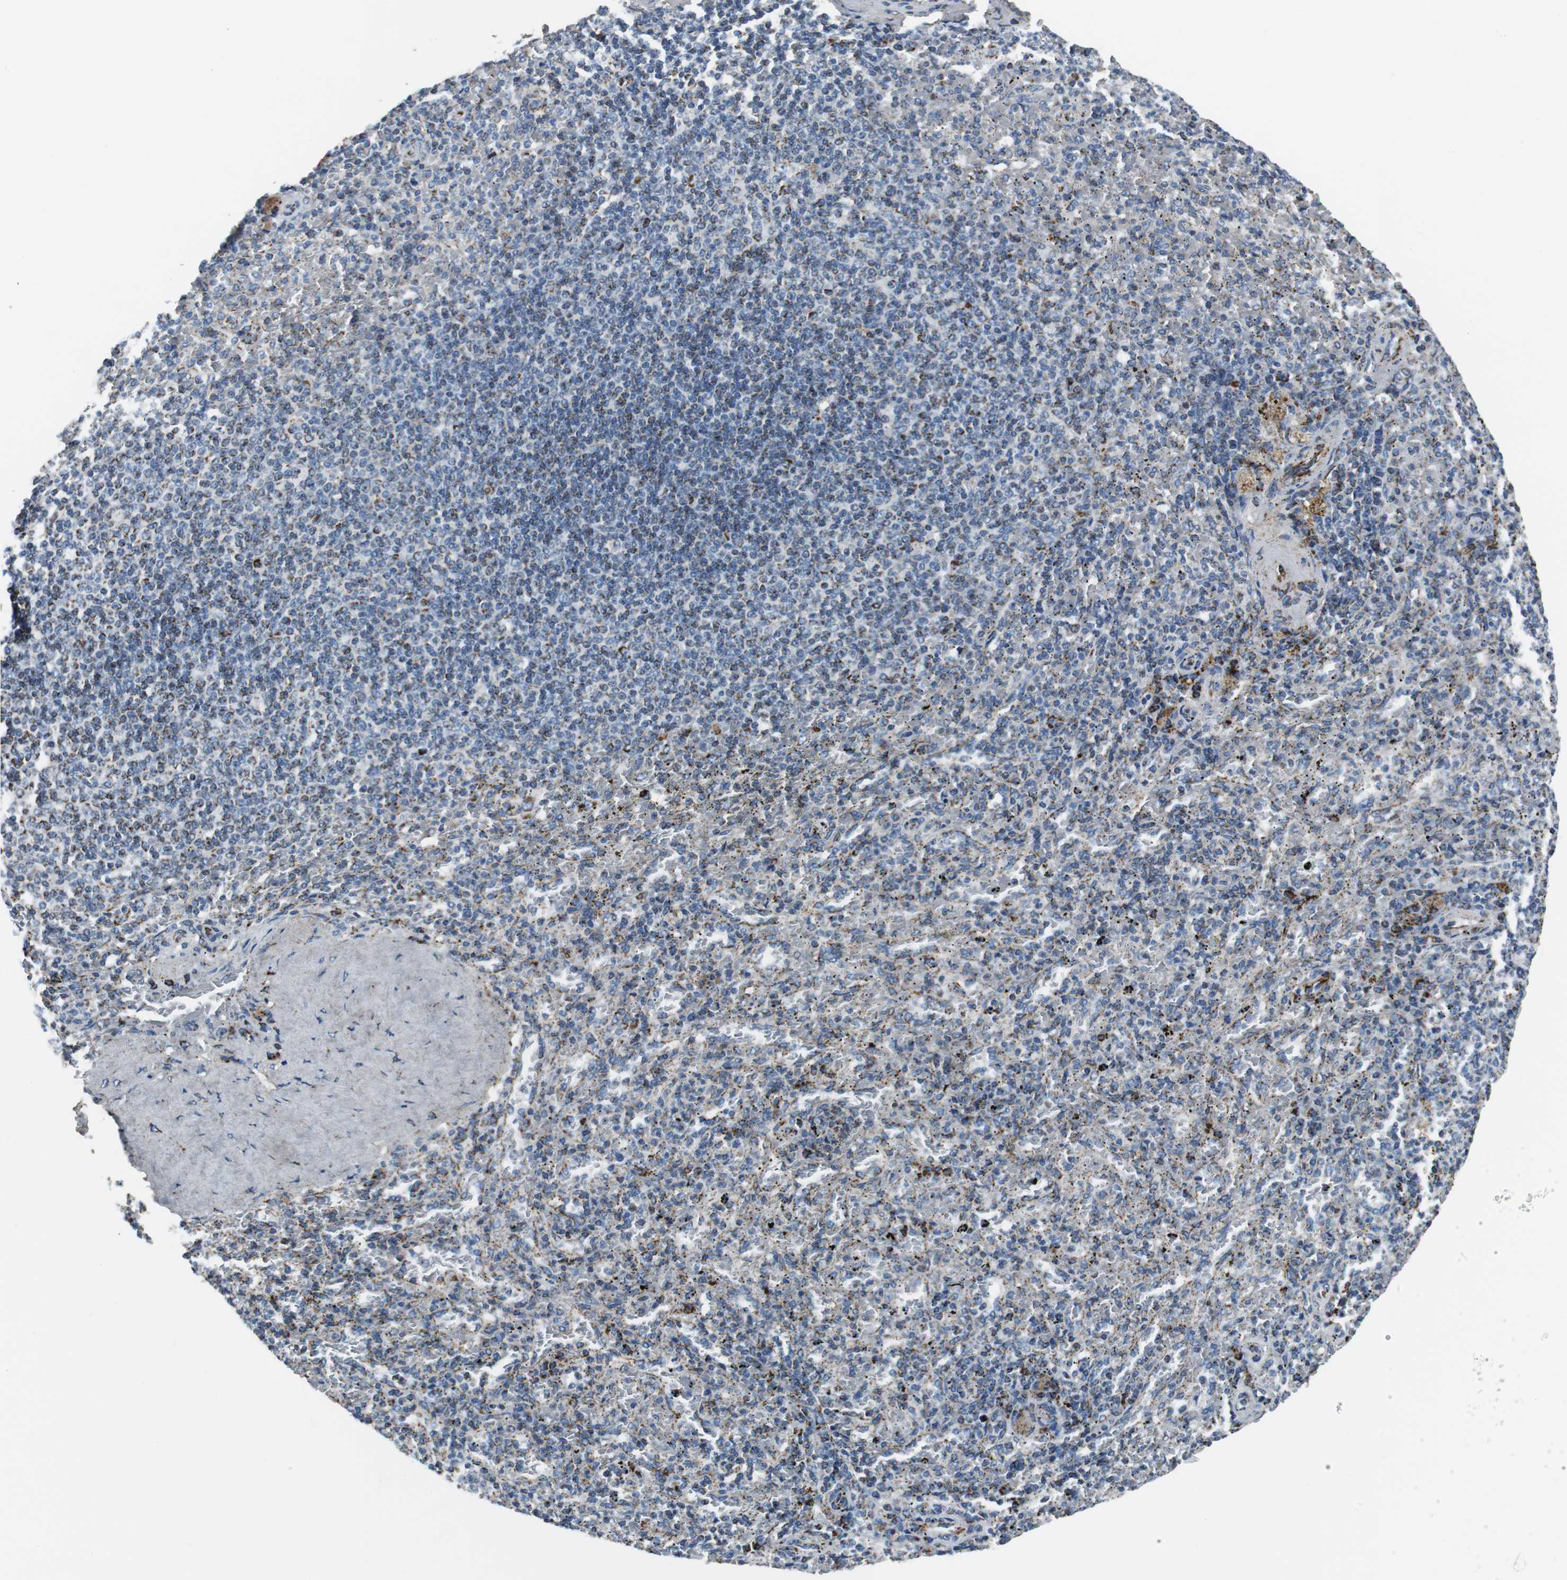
{"staining": {"intensity": "strong", "quantity": "25%-75%", "location": "cytoplasmic/membranous"}, "tissue": "spleen", "cell_type": "Cells in red pulp", "image_type": "normal", "snomed": [{"axis": "morphology", "description": "Normal tissue, NOS"}, {"axis": "topography", "description": "Spleen"}], "caption": "Strong cytoplasmic/membranous protein staining is appreciated in approximately 25%-75% of cells in red pulp in spleen. Immunohistochemistry (ihc) stains the protein of interest in brown and the nuclei are stained blue.", "gene": "C1QTNF7", "patient": {"sex": "female", "age": 43}}